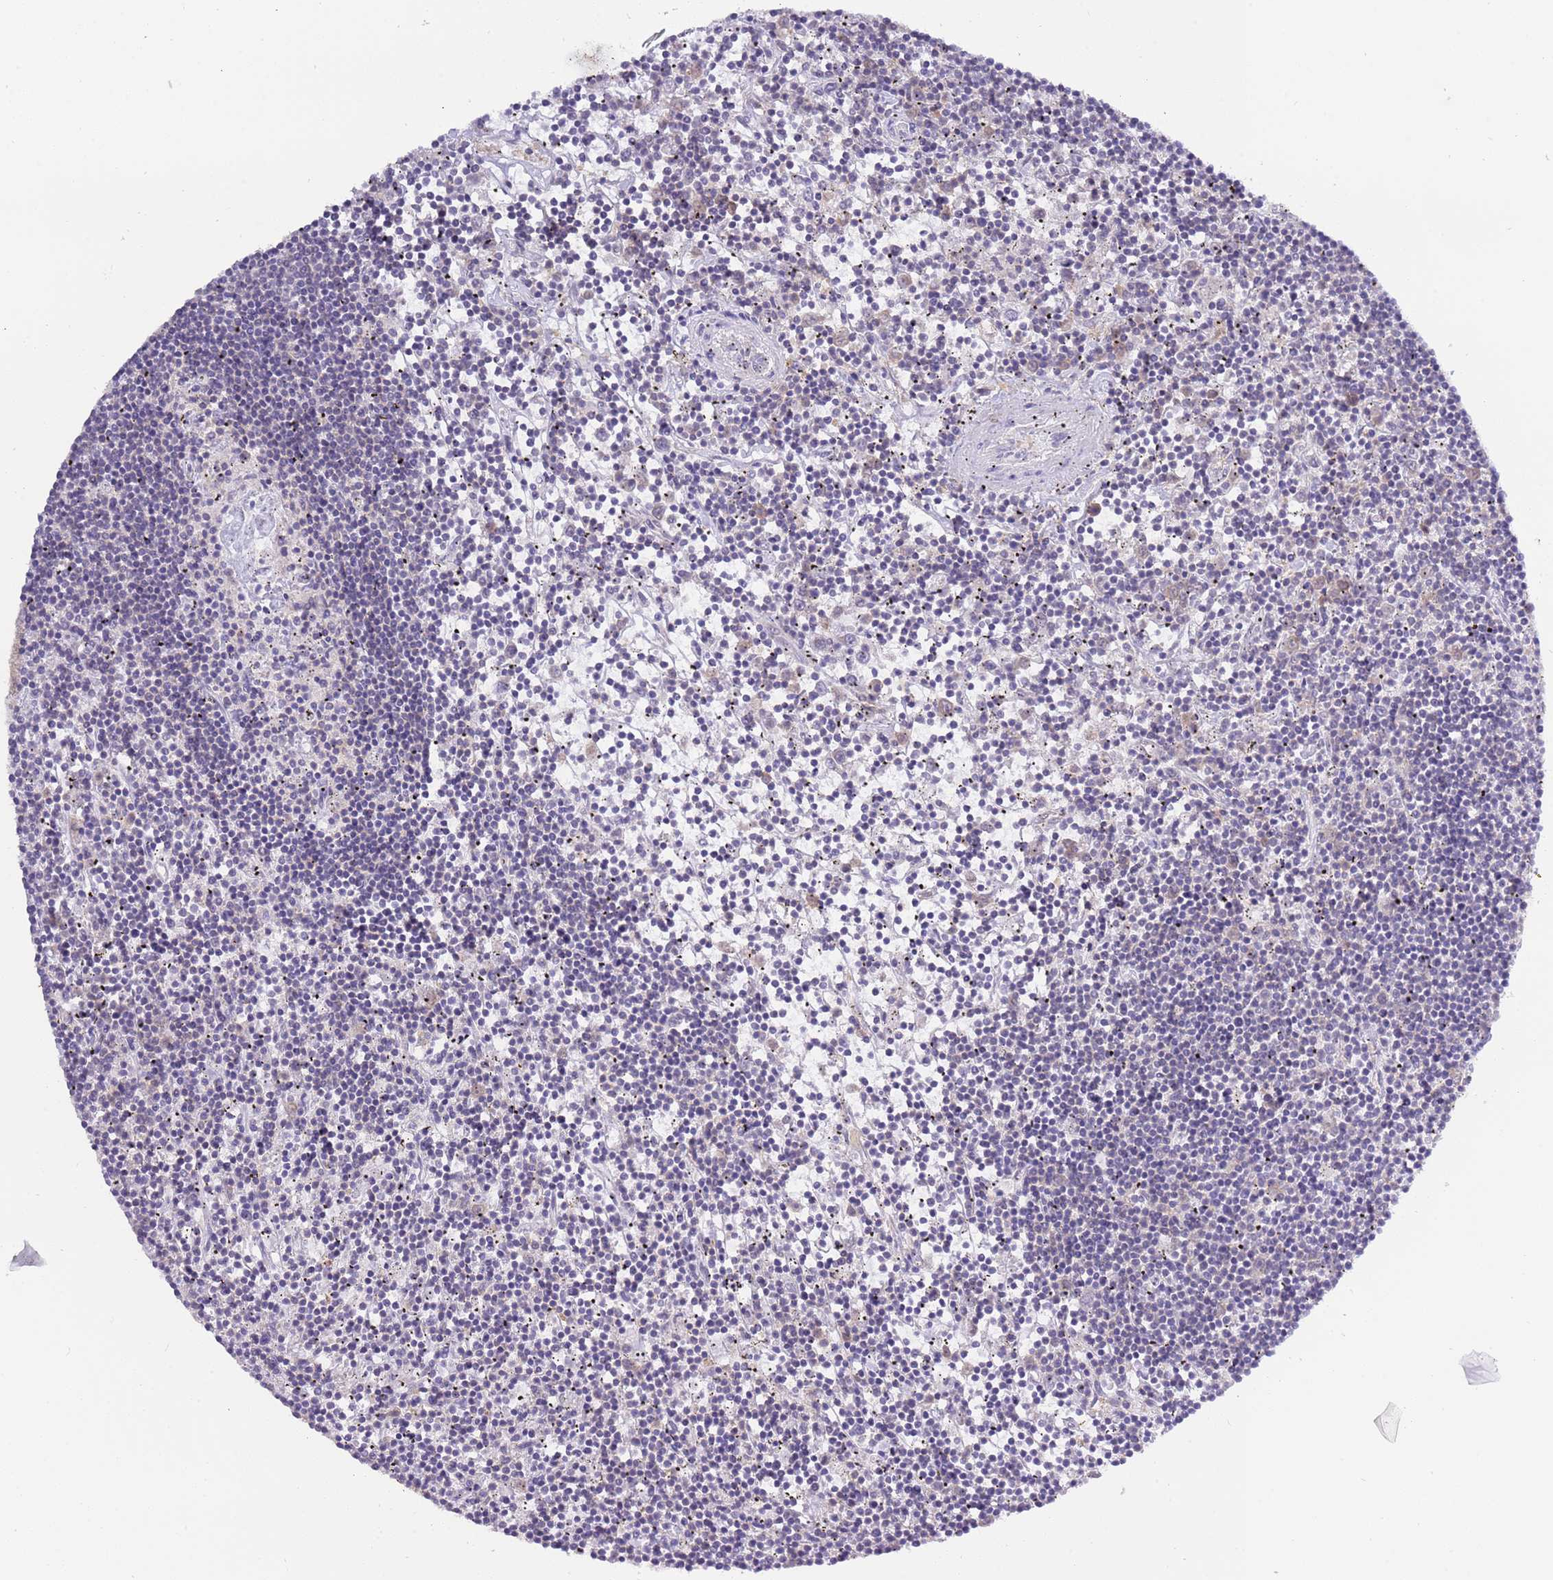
{"staining": {"intensity": "negative", "quantity": "none", "location": "none"}, "tissue": "lymphoma", "cell_type": "Tumor cells", "image_type": "cancer", "snomed": [{"axis": "morphology", "description": "Malignant lymphoma, non-Hodgkin's type, Low grade"}, {"axis": "topography", "description": "Spleen"}], "caption": "Lymphoma was stained to show a protein in brown. There is no significant positivity in tumor cells. (DAB (3,3'-diaminobenzidine) immunohistochemistry (IHC) with hematoxylin counter stain).", "gene": "STIP1", "patient": {"sex": "male", "age": 76}}